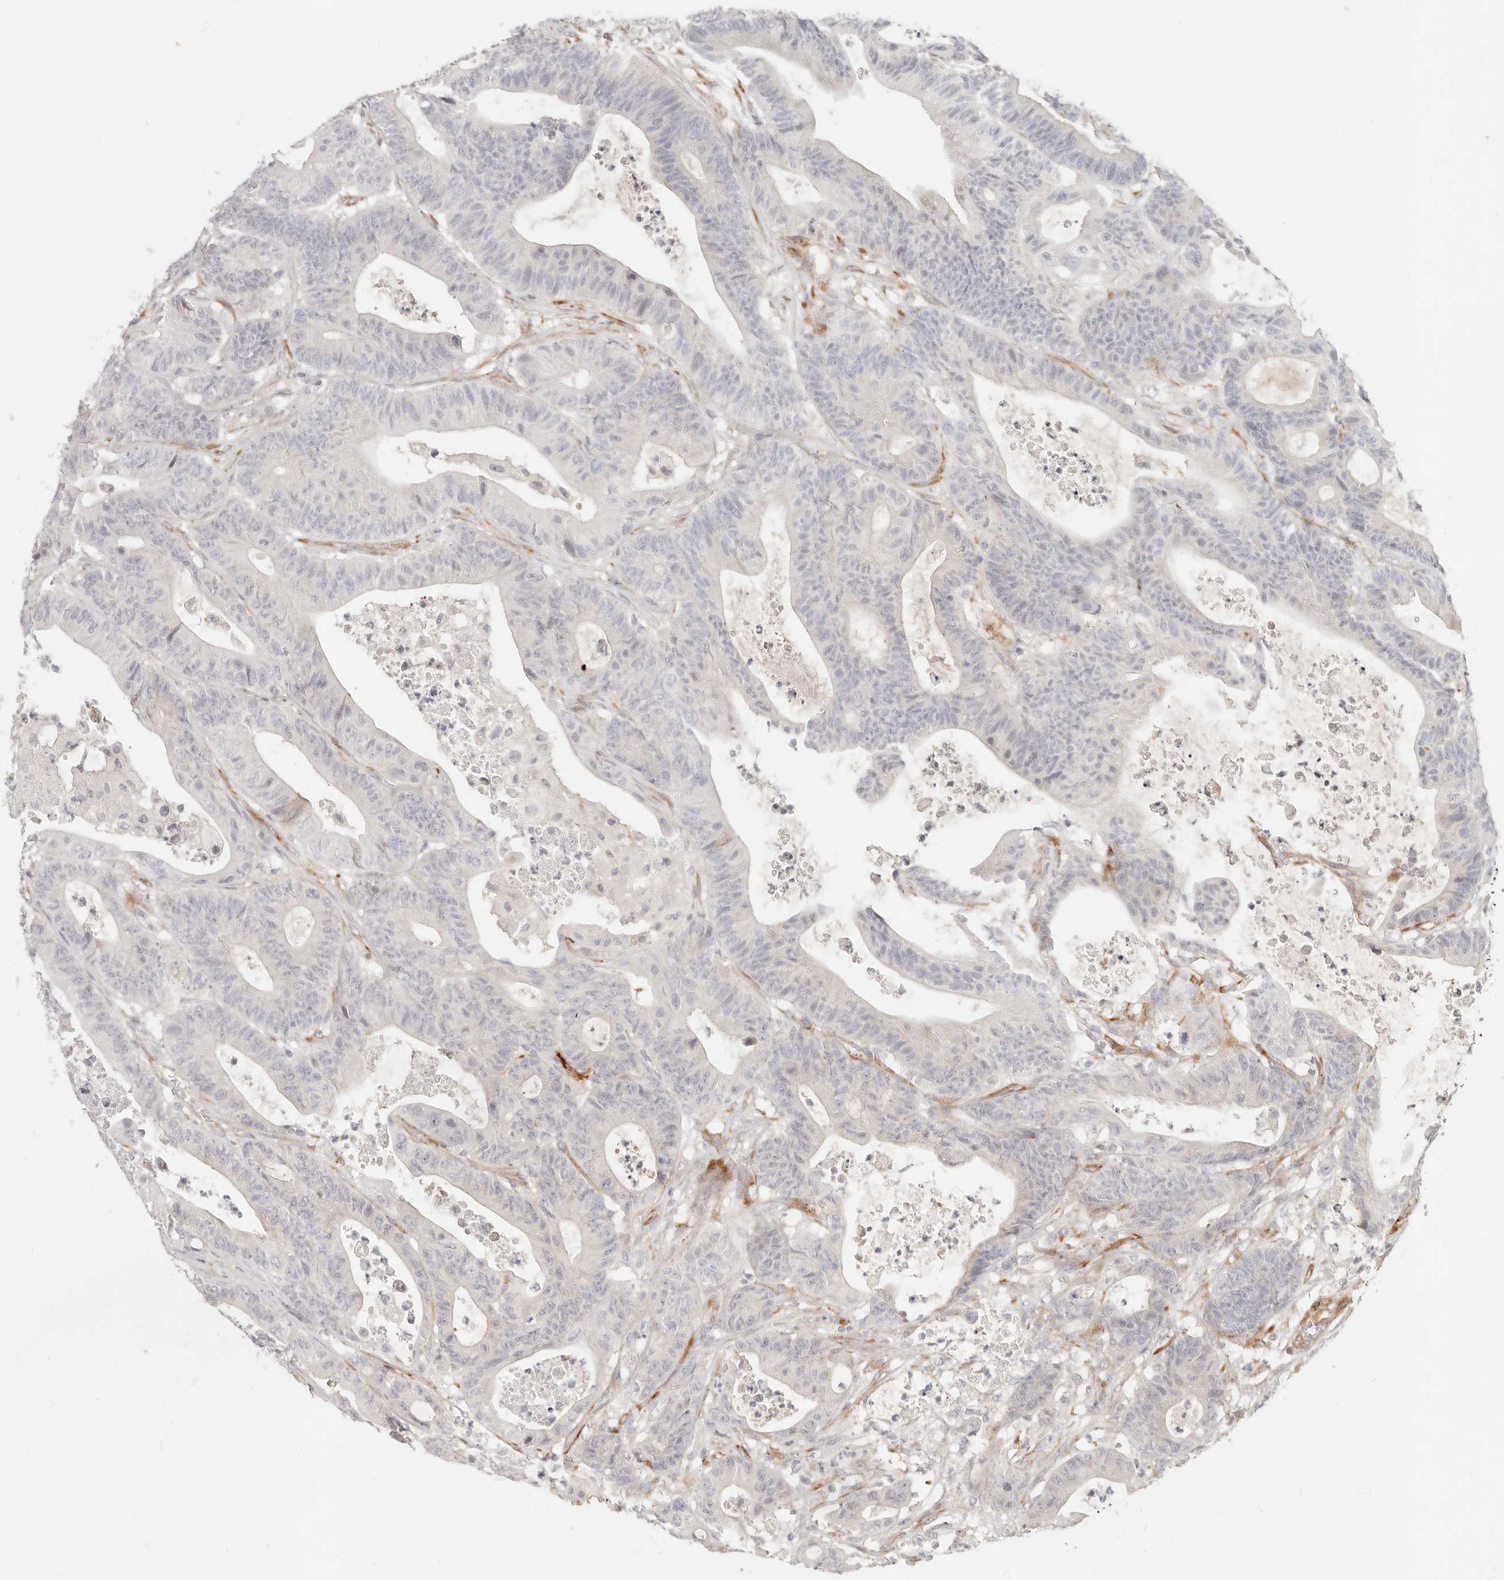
{"staining": {"intensity": "negative", "quantity": "none", "location": "none"}, "tissue": "colorectal cancer", "cell_type": "Tumor cells", "image_type": "cancer", "snomed": [{"axis": "morphology", "description": "Adenocarcinoma, NOS"}, {"axis": "topography", "description": "Colon"}], "caption": "High power microscopy micrograph of an immunohistochemistry (IHC) photomicrograph of colorectal cancer (adenocarcinoma), revealing no significant positivity in tumor cells.", "gene": "SASS6", "patient": {"sex": "female", "age": 84}}